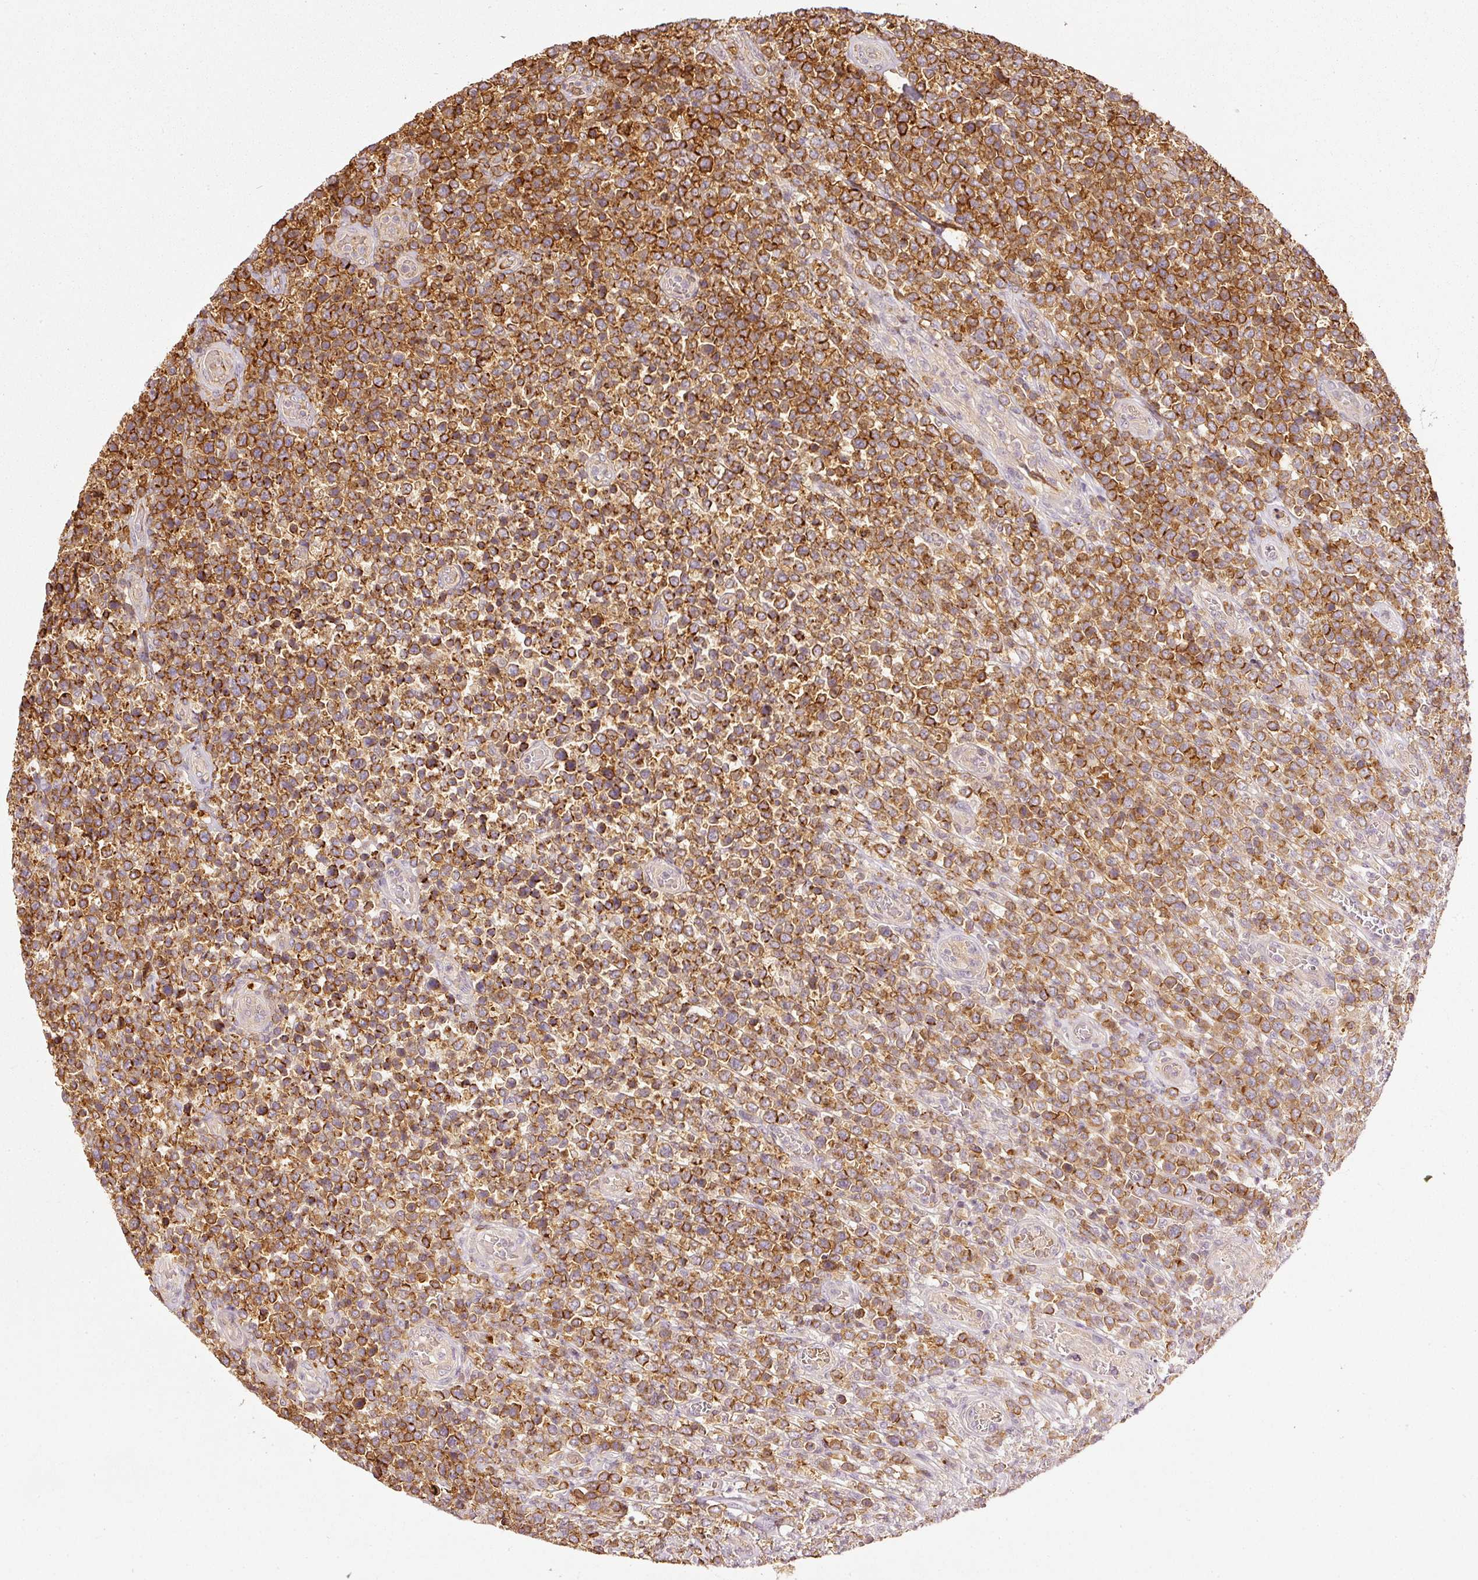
{"staining": {"intensity": "strong", "quantity": ">75%", "location": "cytoplasmic/membranous"}, "tissue": "lymphoma", "cell_type": "Tumor cells", "image_type": "cancer", "snomed": [{"axis": "morphology", "description": "Malignant lymphoma, non-Hodgkin's type, High grade"}, {"axis": "topography", "description": "Soft tissue"}], "caption": "A high amount of strong cytoplasmic/membranous staining is identified in about >75% of tumor cells in high-grade malignant lymphoma, non-Hodgkin's type tissue.", "gene": "EVL", "patient": {"sex": "female", "age": 56}}